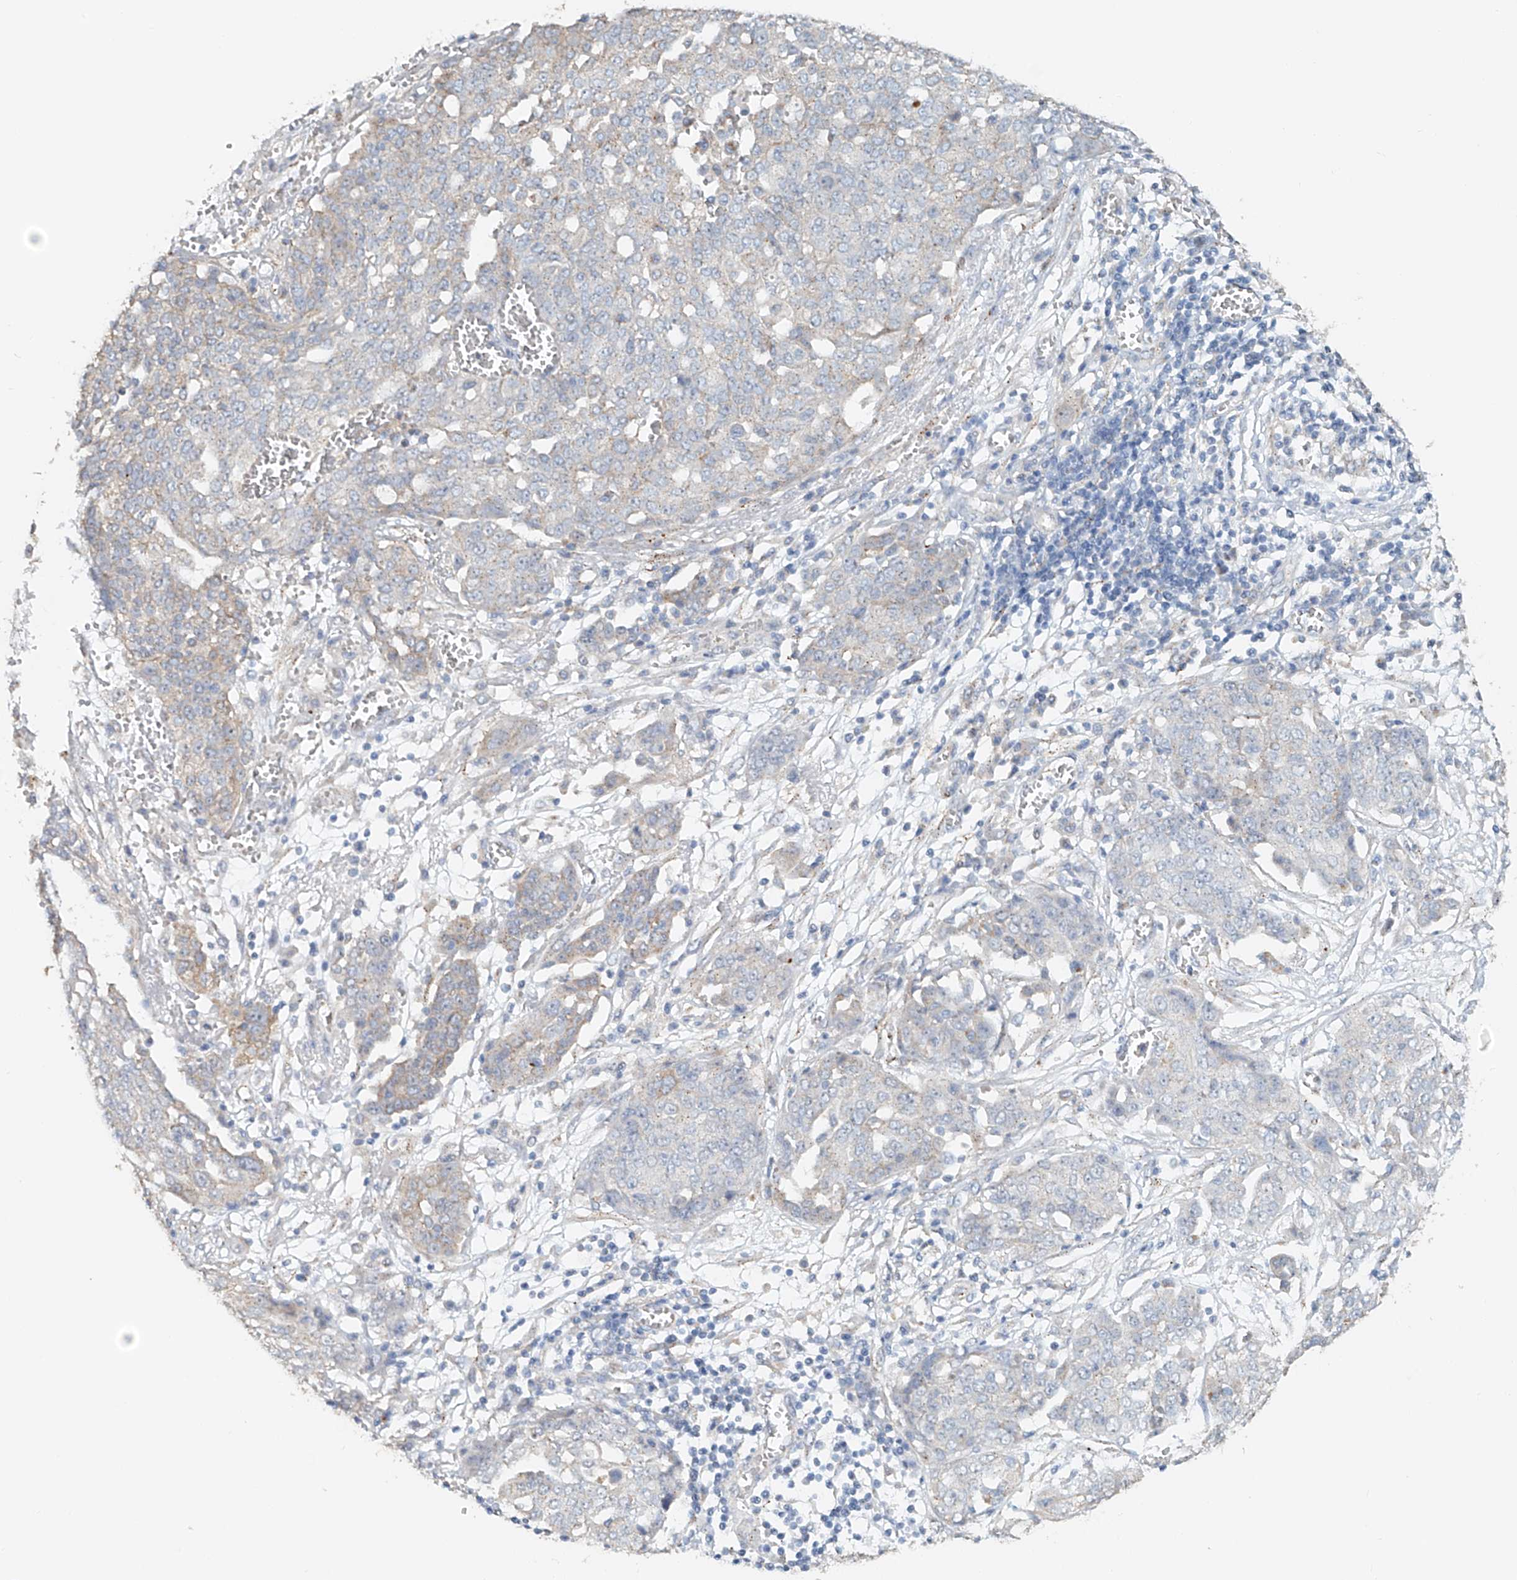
{"staining": {"intensity": "negative", "quantity": "none", "location": "none"}, "tissue": "ovarian cancer", "cell_type": "Tumor cells", "image_type": "cancer", "snomed": [{"axis": "morphology", "description": "Cystadenocarcinoma, serous, NOS"}, {"axis": "topography", "description": "Soft tissue"}, {"axis": "topography", "description": "Ovary"}], "caption": "This histopathology image is of ovarian cancer (serous cystadenocarcinoma) stained with immunohistochemistry (IHC) to label a protein in brown with the nuclei are counter-stained blue. There is no staining in tumor cells.", "gene": "TRIM47", "patient": {"sex": "female", "age": 57}}